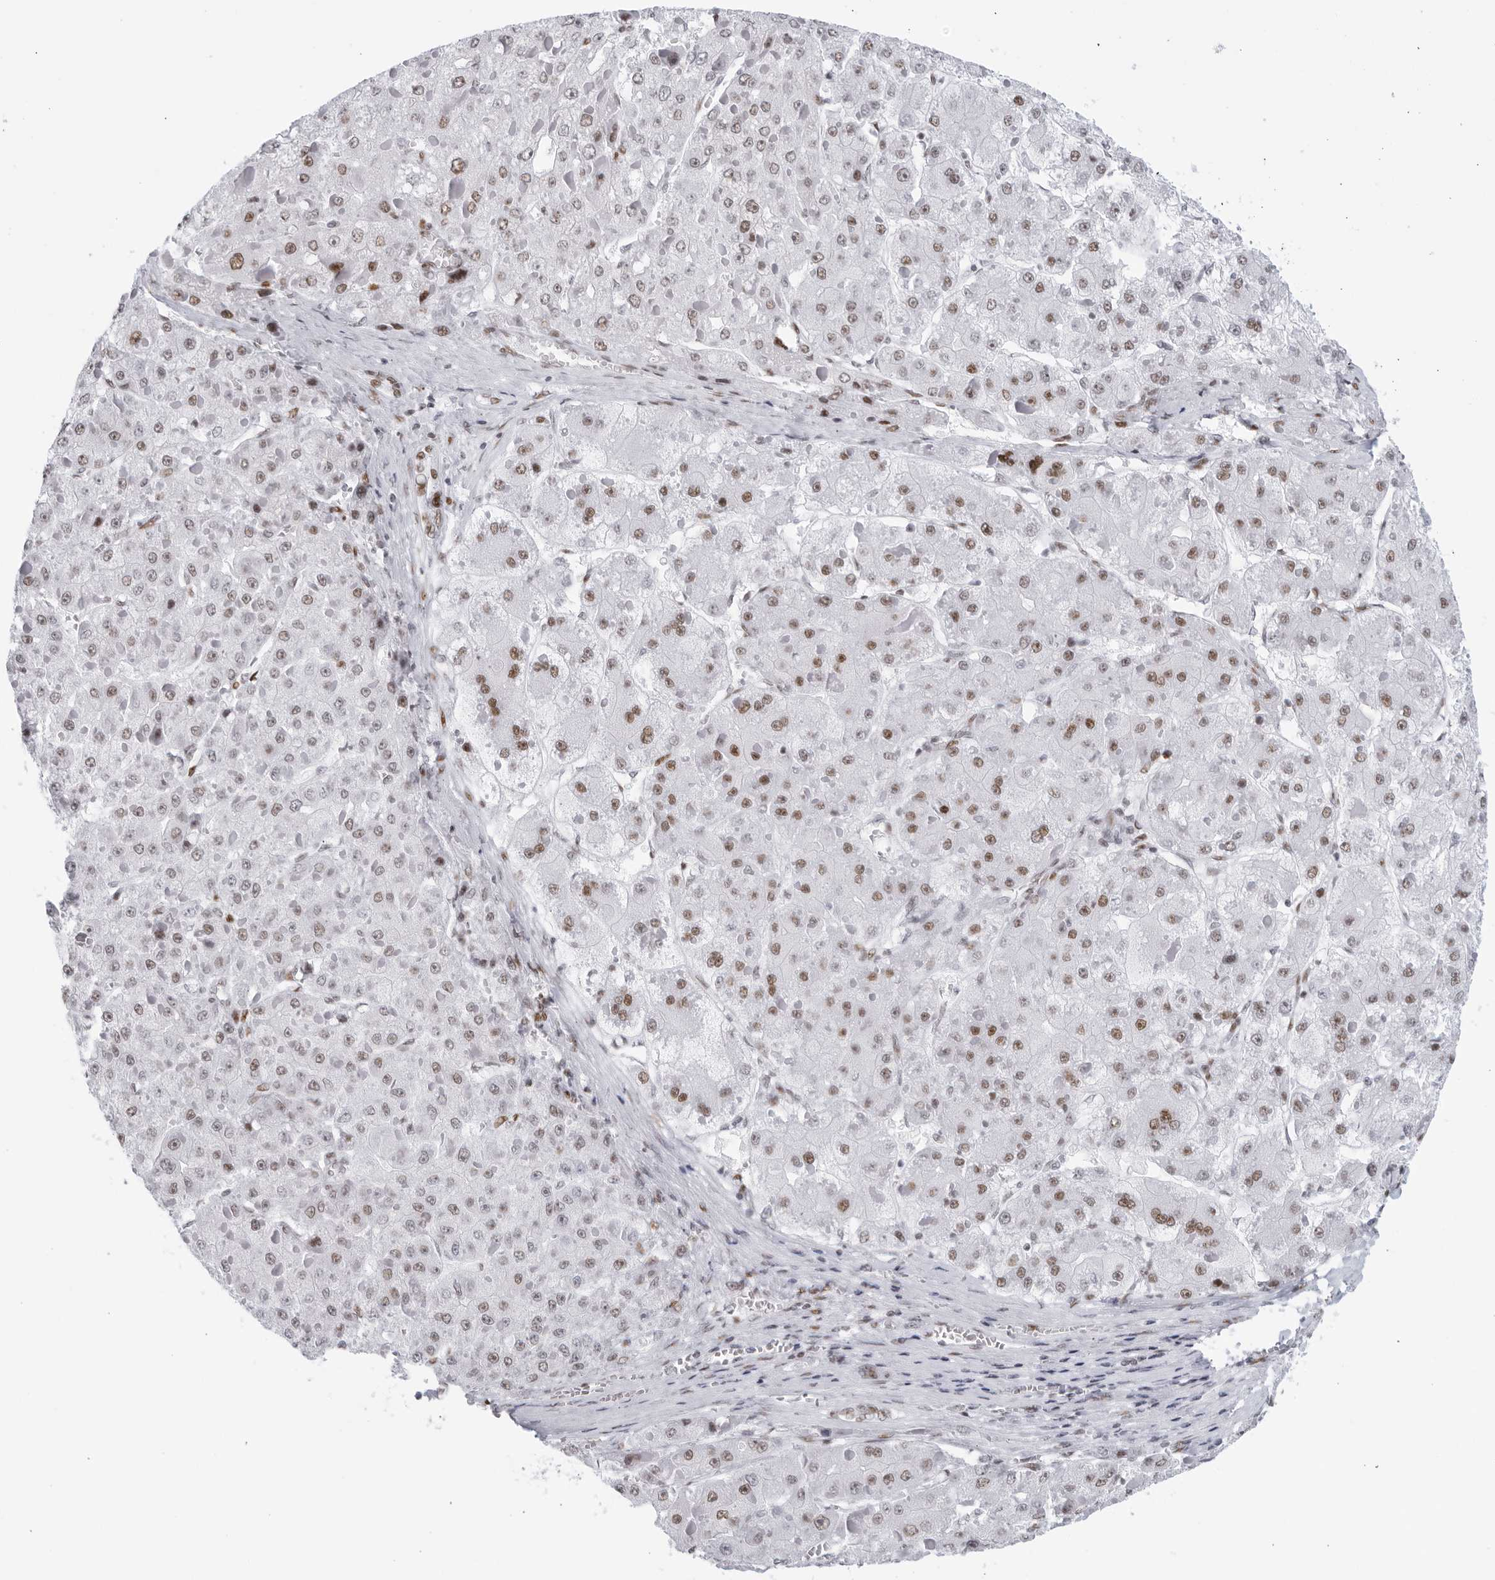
{"staining": {"intensity": "moderate", "quantity": ">75%", "location": "nuclear"}, "tissue": "liver cancer", "cell_type": "Tumor cells", "image_type": "cancer", "snomed": [{"axis": "morphology", "description": "Carcinoma, Hepatocellular, NOS"}, {"axis": "topography", "description": "Liver"}], "caption": "Liver hepatocellular carcinoma was stained to show a protein in brown. There is medium levels of moderate nuclear staining in approximately >75% of tumor cells.", "gene": "HP1BP3", "patient": {"sex": "female", "age": 73}}